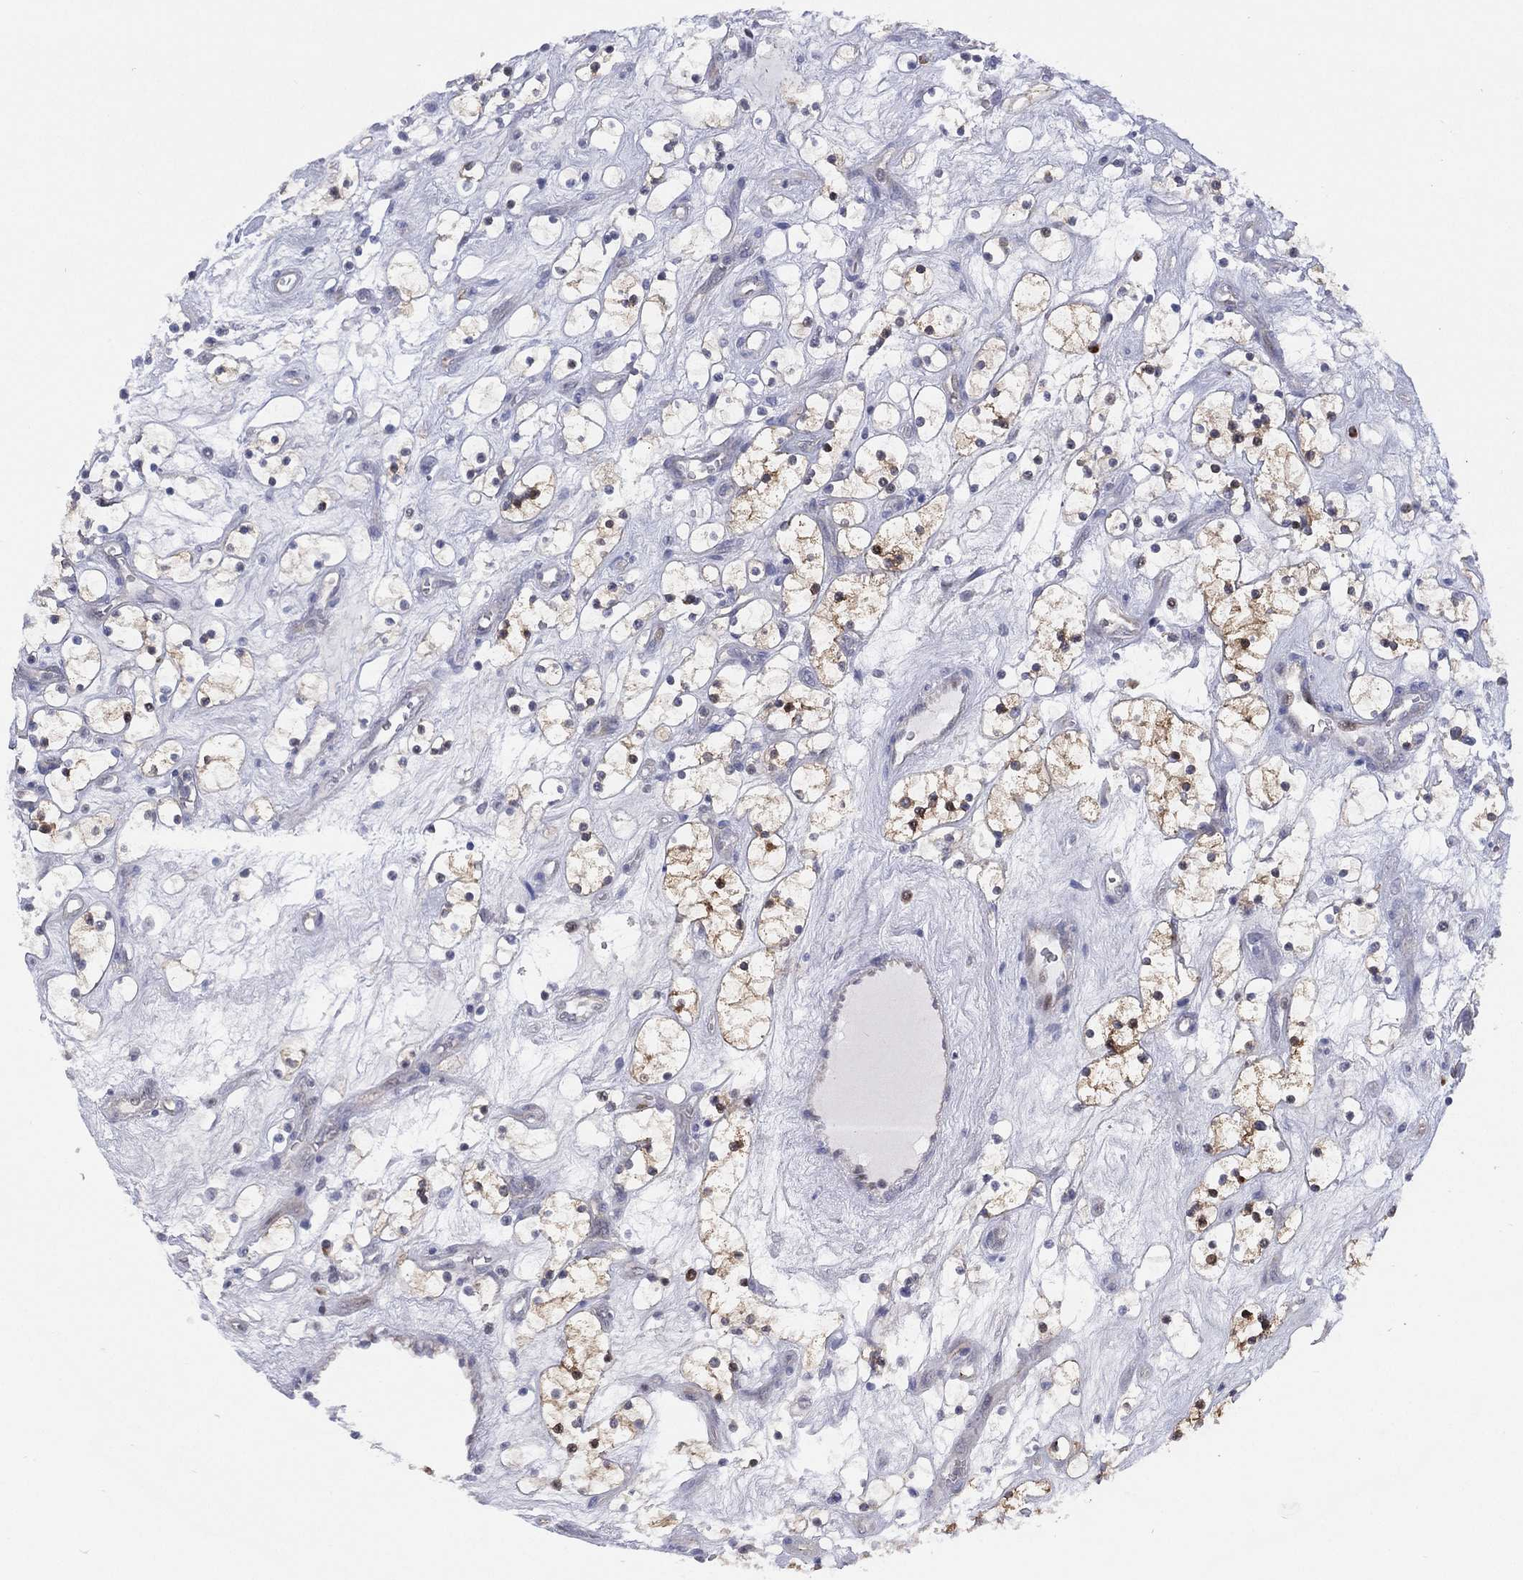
{"staining": {"intensity": "weak", "quantity": "<25%", "location": "cytoplasmic/membranous"}, "tissue": "renal cancer", "cell_type": "Tumor cells", "image_type": "cancer", "snomed": [{"axis": "morphology", "description": "Adenocarcinoma, NOS"}, {"axis": "topography", "description": "Kidney"}], "caption": "A high-resolution micrograph shows IHC staining of renal cancer, which reveals no significant staining in tumor cells.", "gene": "SLC4A4", "patient": {"sex": "female", "age": 69}}